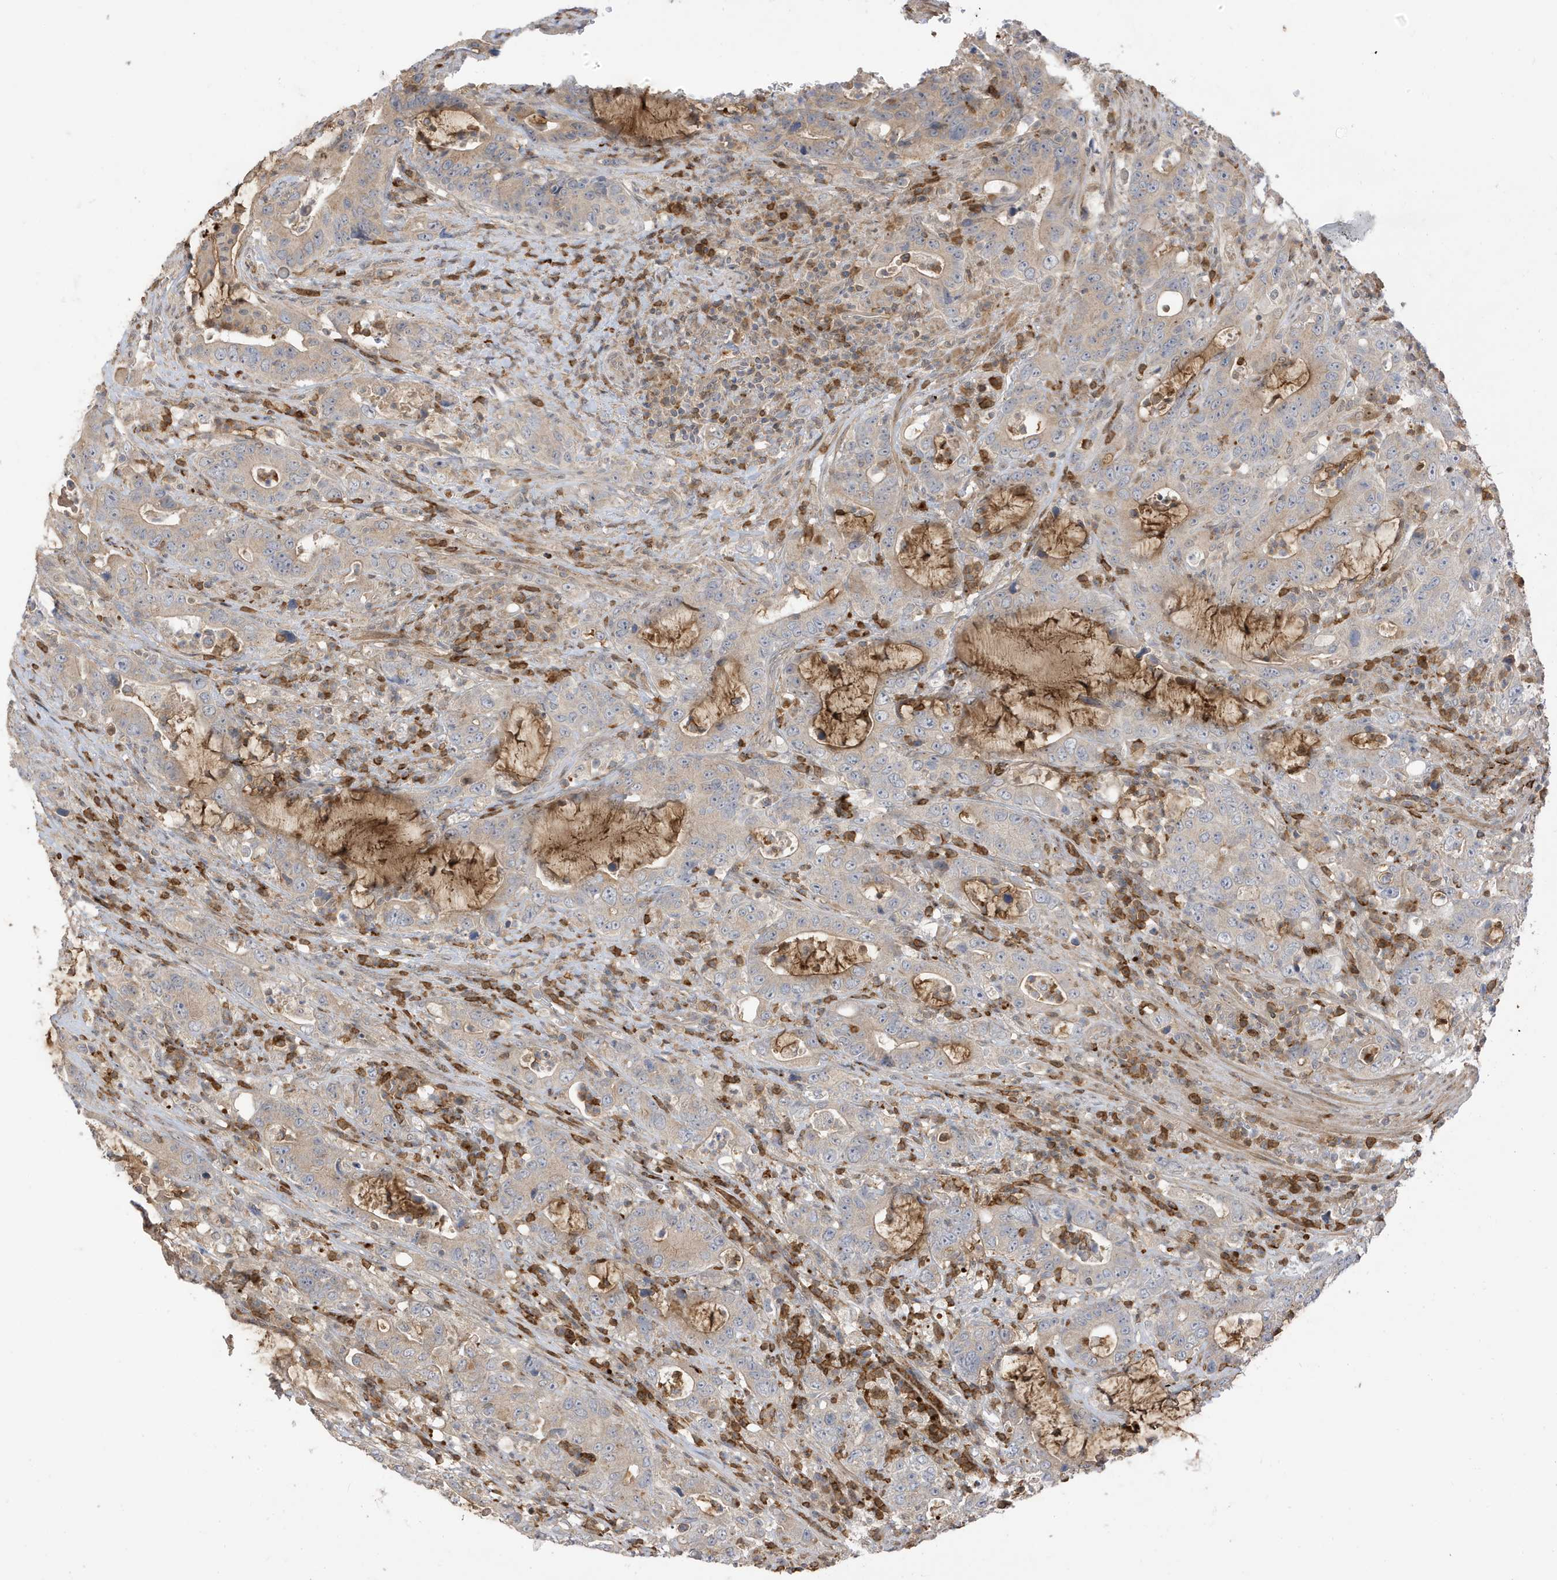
{"staining": {"intensity": "weak", "quantity": ">75%", "location": "cytoplasmic/membranous"}, "tissue": "colorectal cancer", "cell_type": "Tumor cells", "image_type": "cancer", "snomed": [{"axis": "morphology", "description": "Adenocarcinoma, NOS"}, {"axis": "topography", "description": "Colon"}], "caption": "Immunohistochemical staining of human colorectal adenocarcinoma shows low levels of weak cytoplasmic/membranous expression in approximately >75% of tumor cells. The staining was performed using DAB to visualize the protein expression in brown, while the nuclei were stained in blue with hematoxylin (Magnification: 20x).", "gene": "TAB3", "patient": {"sex": "female", "age": 75}}